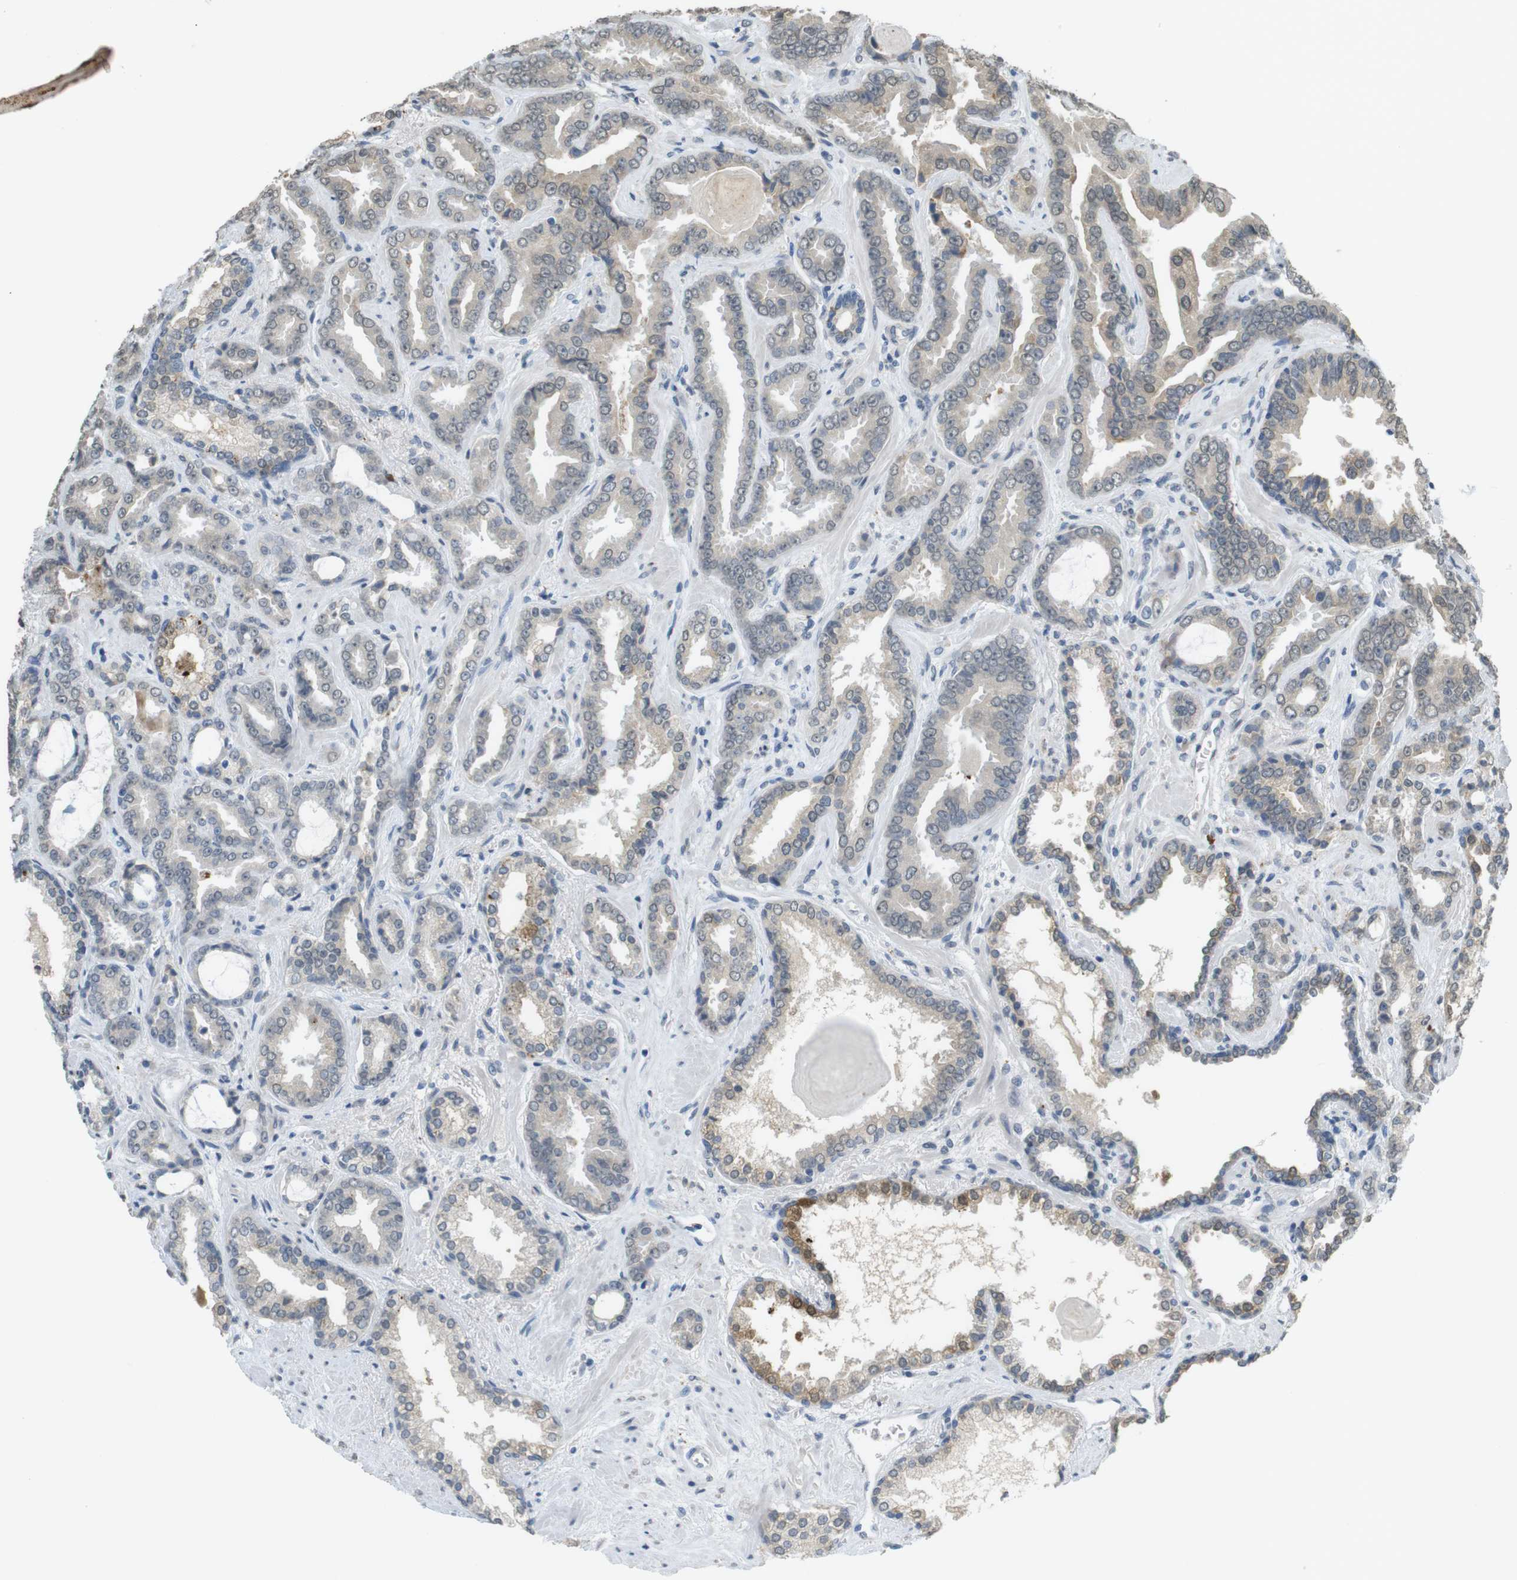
{"staining": {"intensity": "weak", "quantity": "<25%", "location": "cytoplasmic/membranous"}, "tissue": "prostate cancer", "cell_type": "Tumor cells", "image_type": "cancer", "snomed": [{"axis": "morphology", "description": "Adenocarcinoma, Low grade"}, {"axis": "topography", "description": "Prostate"}], "caption": "Immunohistochemical staining of human prostate low-grade adenocarcinoma displays no significant staining in tumor cells. (DAB (3,3'-diaminobenzidine) immunohistochemistry with hematoxylin counter stain).", "gene": "FZD10", "patient": {"sex": "male", "age": 60}}